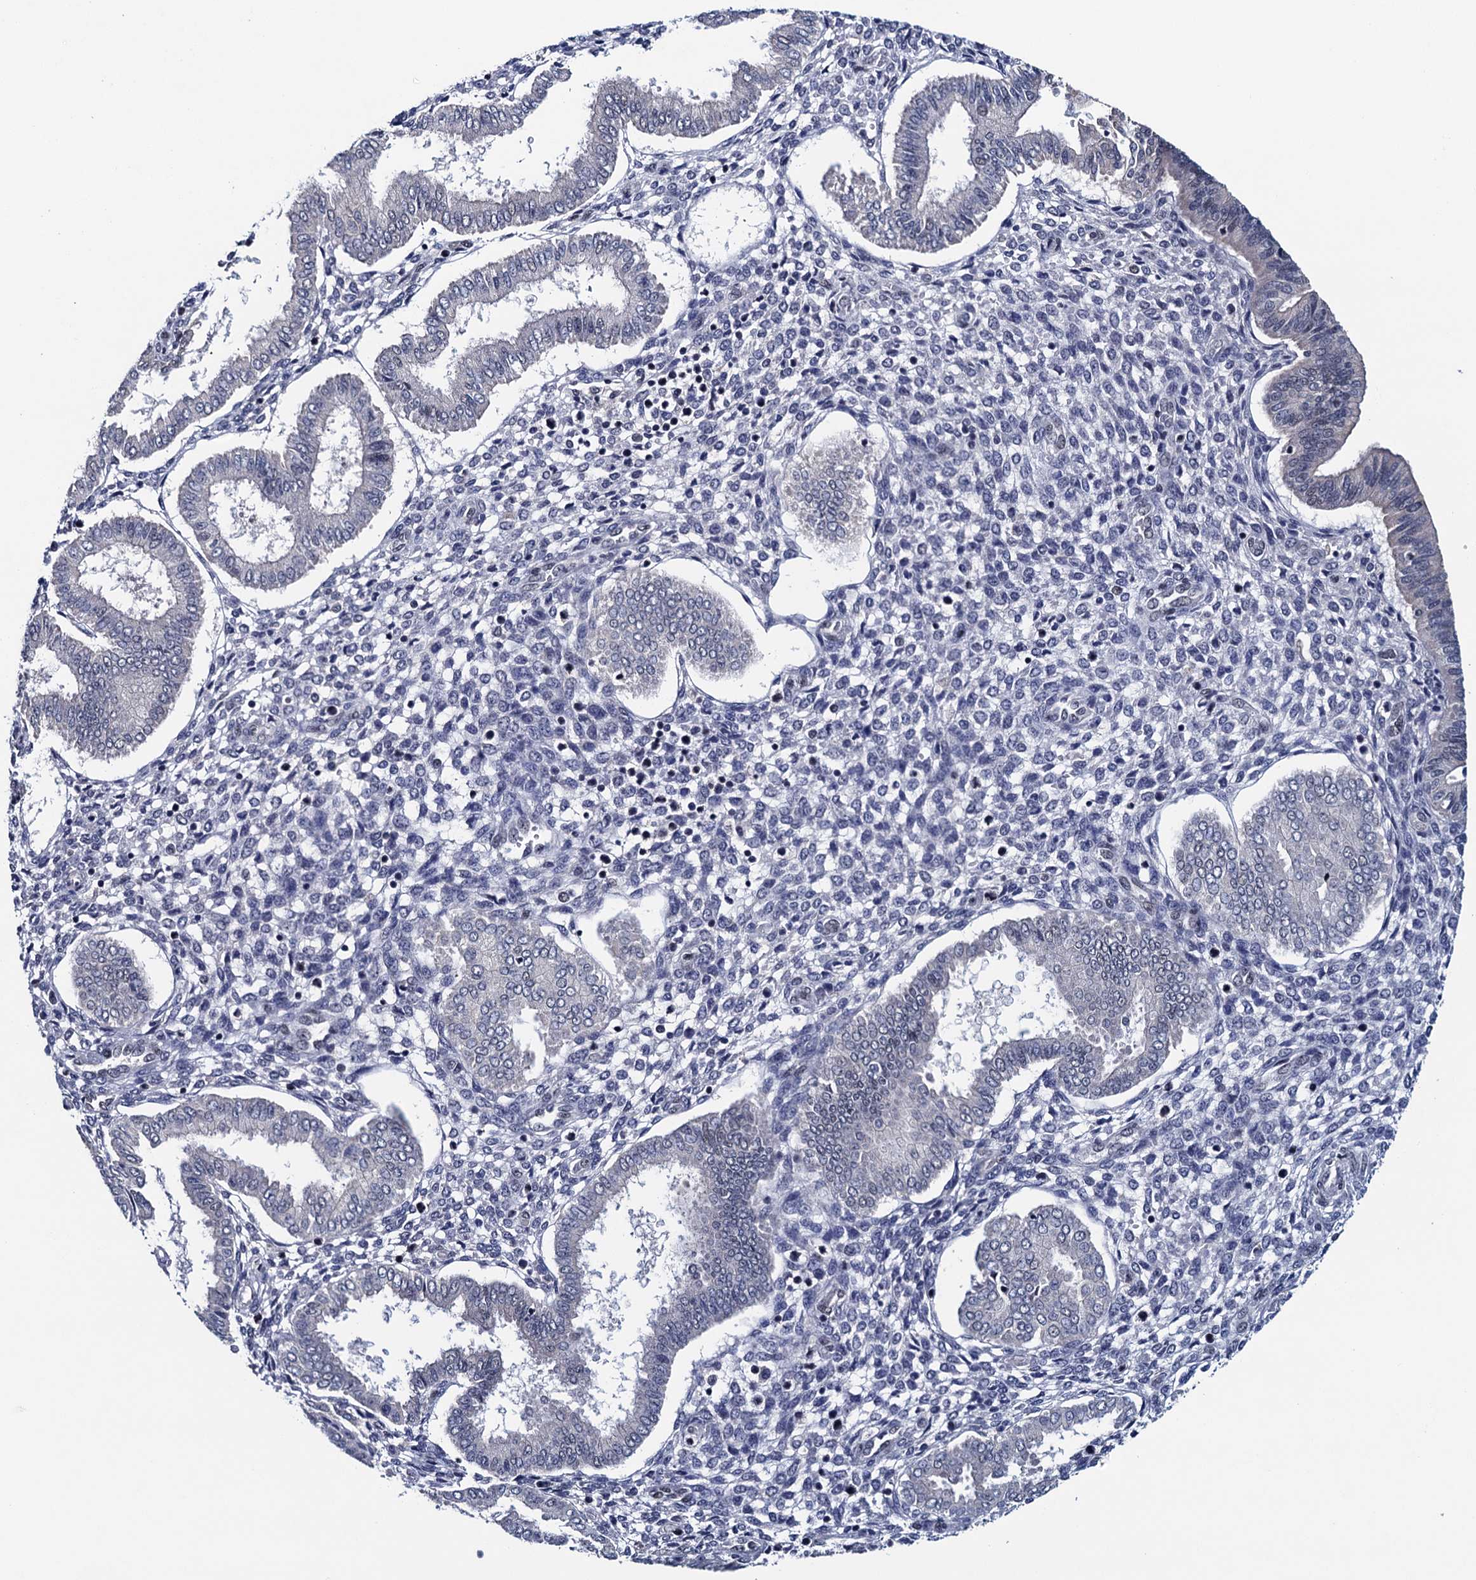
{"staining": {"intensity": "negative", "quantity": "none", "location": "none"}, "tissue": "endometrium", "cell_type": "Cells in endometrial stroma", "image_type": "normal", "snomed": [{"axis": "morphology", "description": "Normal tissue, NOS"}, {"axis": "topography", "description": "Endometrium"}], "caption": "This histopathology image is of normal endometrium stained with IHC to label a protein in brown with the nuclei are counter-stained blue. There is no staining in cells in endometrial stroma. Nuclei are stained in blue.", "gene": "FNBP4", "patient": {"sex": "female", "age": 24}}